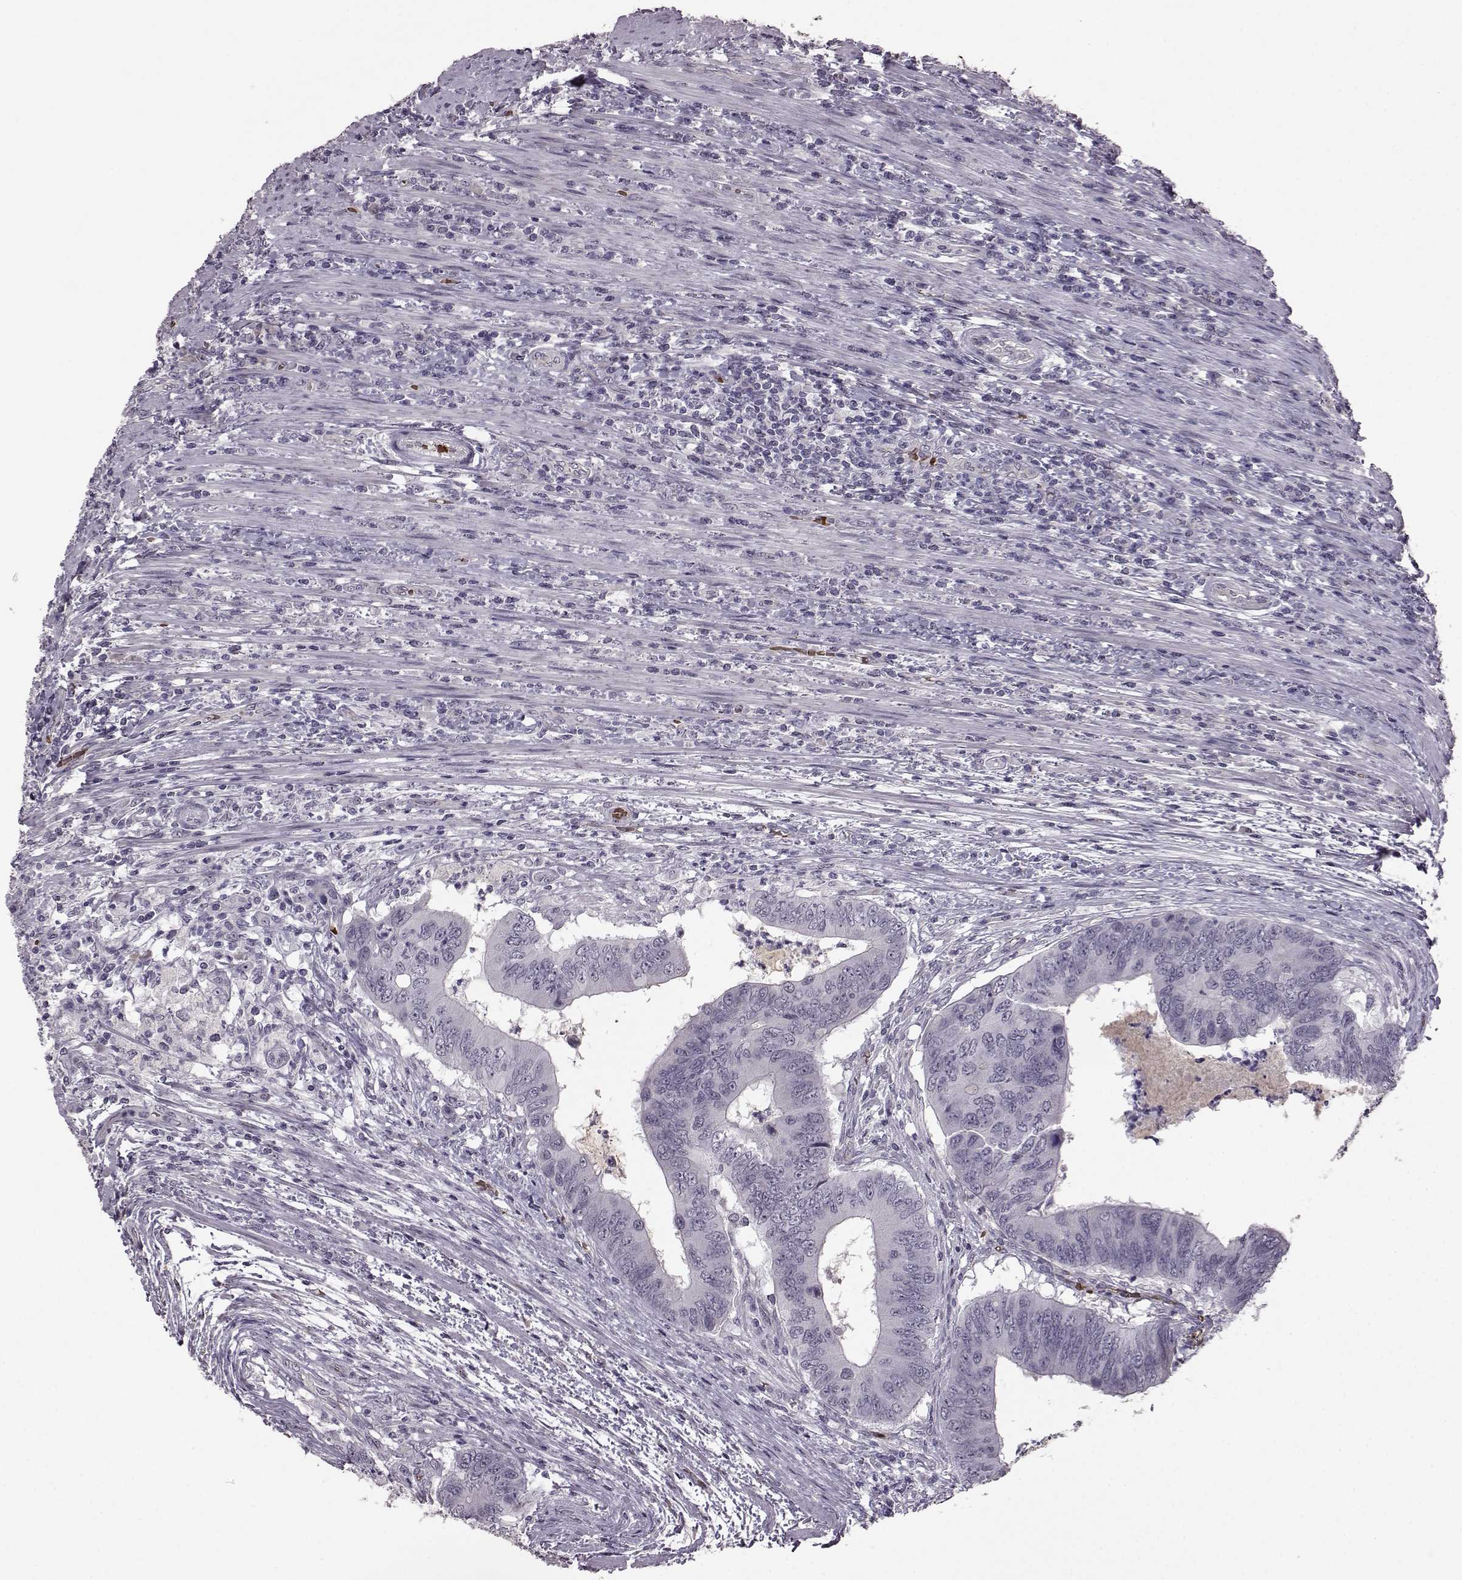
{"staining": {"intensity": "negative", "quantity": "none", "location": "none"}, "tissue": "colorectal cancer", "cell_type": "Tumor cells", "image_type": "cancer", "snomed": [{"axis": "morphology", "description": "Adenocarcinoma, NOS"}, {"axis": "topography", "description": "Colon"}], "caption": "Tumor cells are negative for brown protein staining in colorectal cancer (adenocarcinoma).", "gene": "PROP1", "patient": {"sex": "male", "age": 53}}